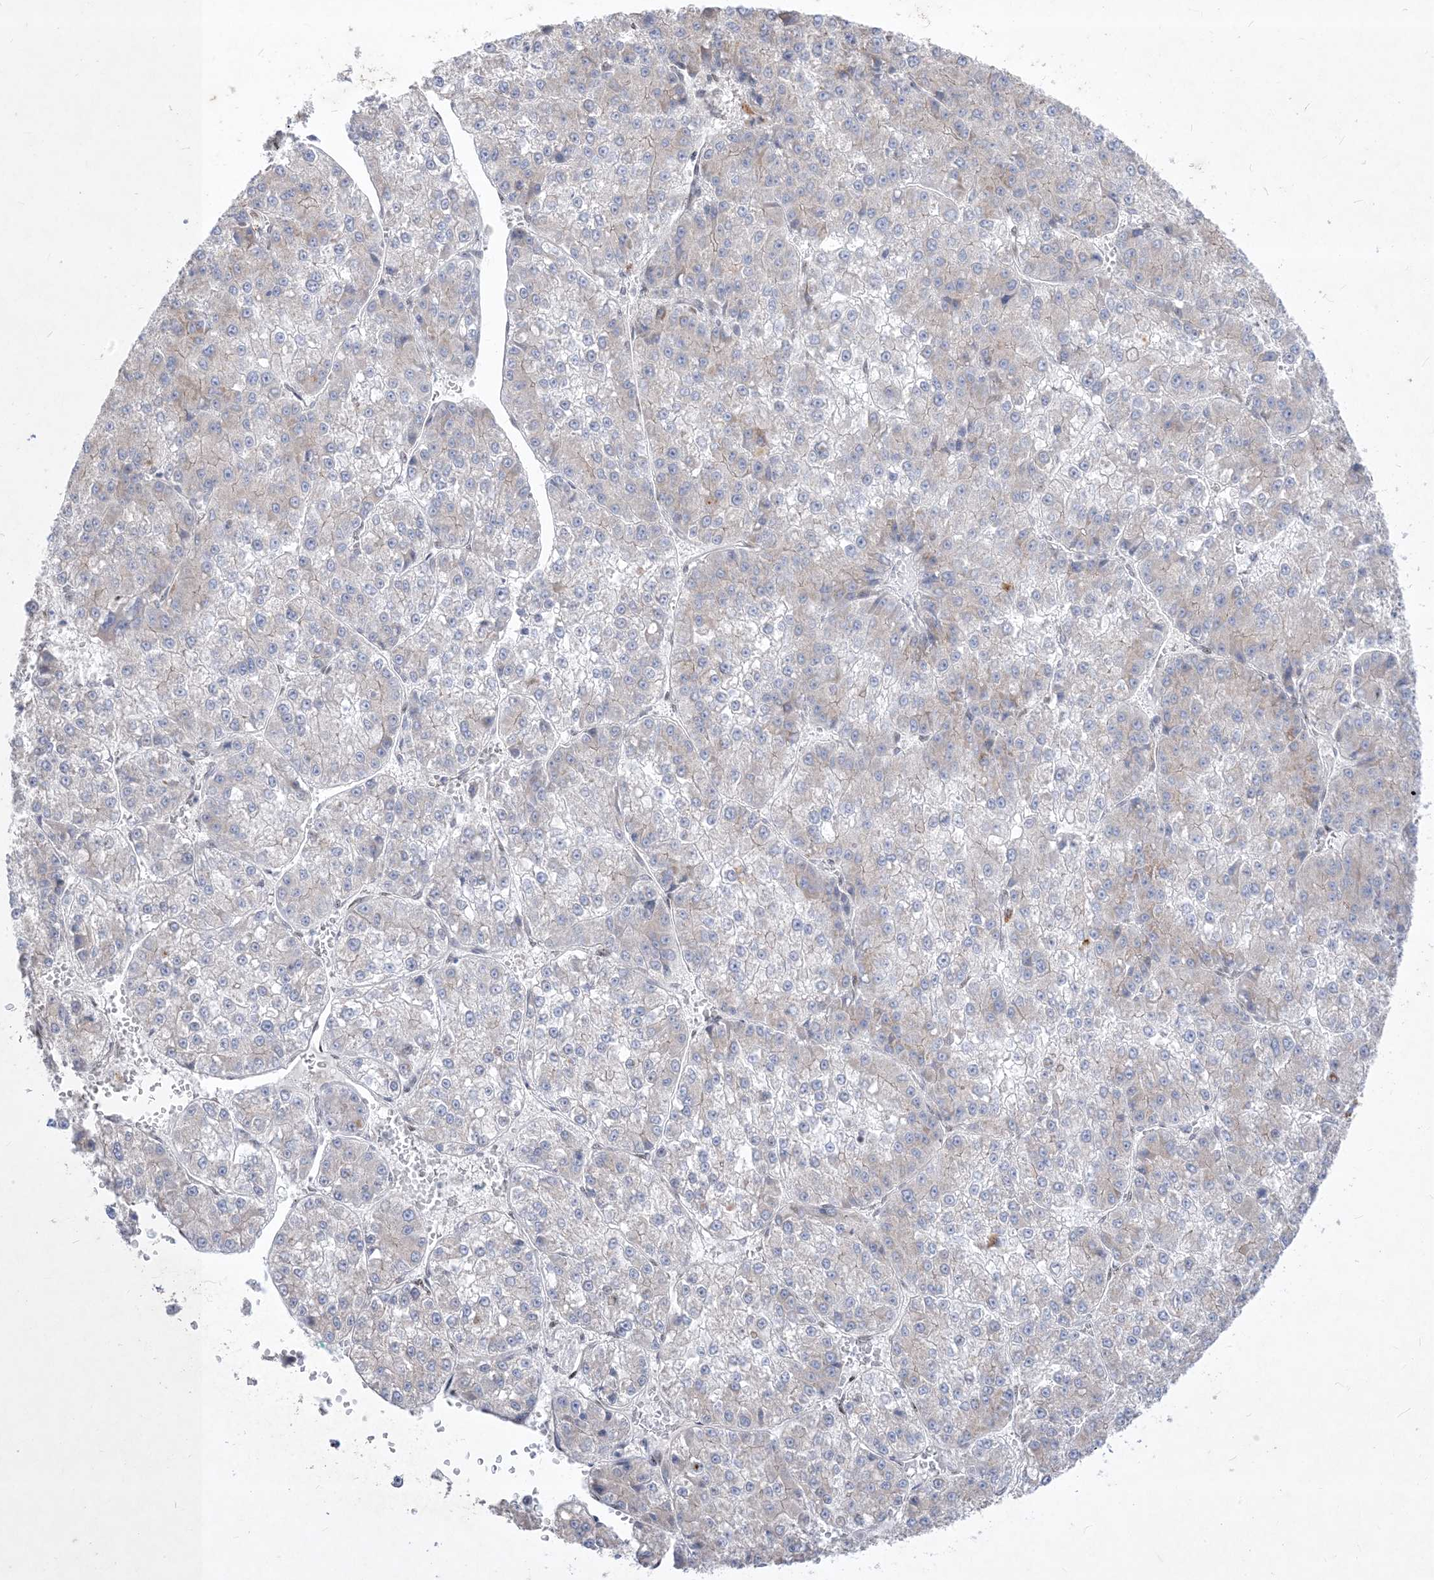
{"staining": {"intensity": "negative", "quantity": "none", "location": "none"}, "tissue": "liver cancer", "cell_type": "Tumor cells", "image_type": "cancer", "snomed": [{"axis": "morphology", "description": "Carcinoma, Hepatocellular, NOS"}, {"axis": "topography", "description": "Liver"}], "caption": "High power microscopy photomicrograph of an immunohistochemistry histopathology image of hepatocellular carcinoma (liver), revealing no significant positivity in tumor cells. The staining was performed using DAB (3,3'-diaminobenzidine) to visualize the protein expression in brown, while the nuclei were stained in blue with hematoxylin (Magnification: 20x).", "gene": "BHLHE40", "patient": {"sex": "female", "age": 73}}